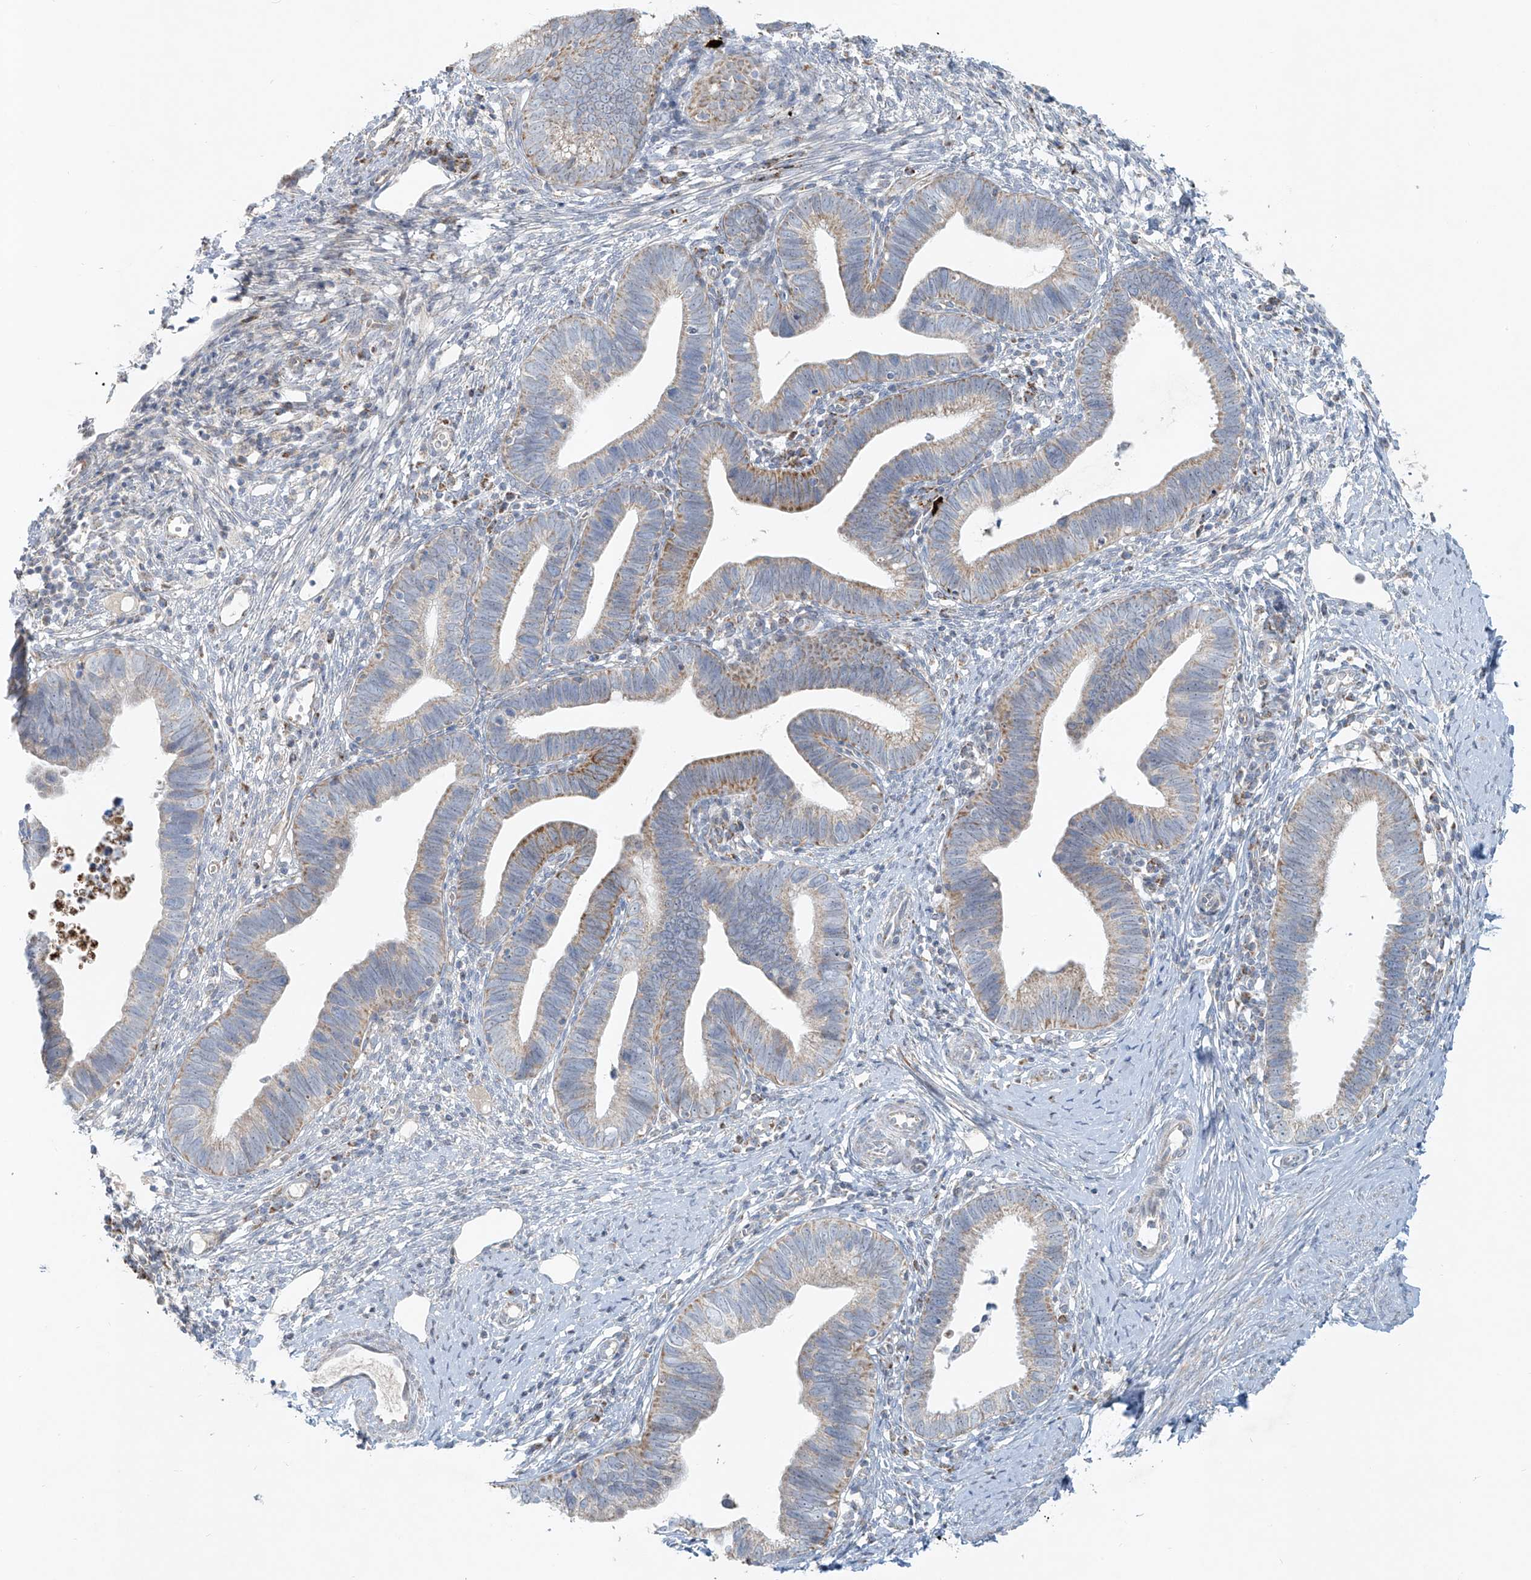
{"staining": {"intensity": "moderate", "quantity": "<25%", "location": "cytoplasmic/membranous"}, "tissue": "cervical cancer", "cell_type": "Tumor cells", "image_type": "cancer", "snomed": [{"axis": "morphology", "description": "Adenocarcinoma, NOS"}, {"axis": "topography", "description": "Cervix"}], "caption": "There is low levels of moderate cytoplasmic/membranous positivity in tumor cells of cervical adenocarcinoma, as demonstrated by immunohistochemical staining (brown color).", "gene": "SMDT1", "patient": {"sex": "female", "age": 36}}